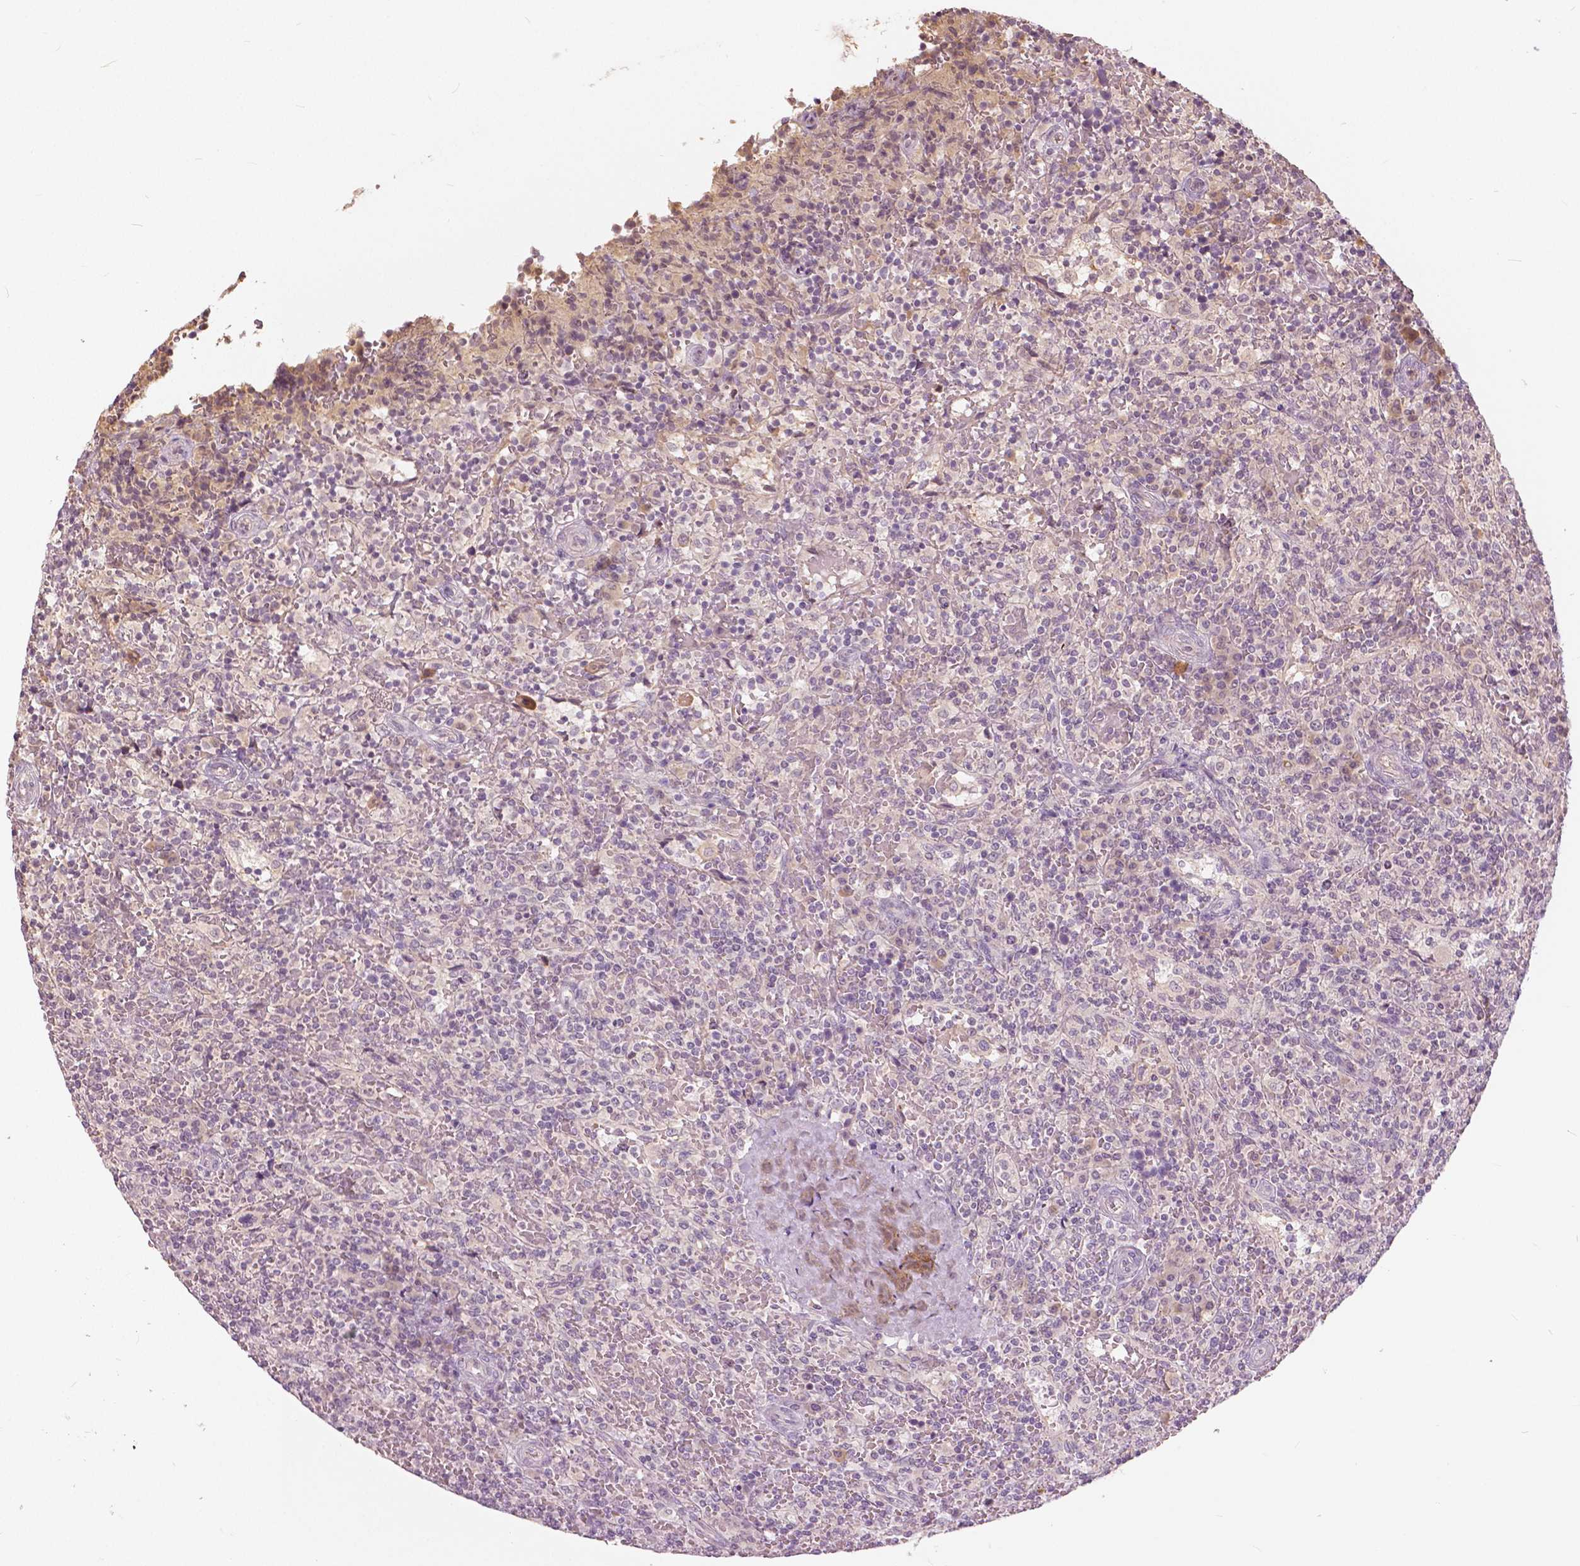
{"staining": {"intensity": "negative", "quantity": "none", "location": "none"}, "tissue": "lymphoma", "cell_type": "Tumor cells", "image_type": "cancer", "snomed": [{"axis": "morphology", "description": "Malignant lymphoma, non-Hodgkin's type, Low grade"}, {"axis": "topography", "description": "Spleen"}], "caption": "A micrograph of malignant lymphoma, non-Hodgkin's type (low-grade) stained for a protein exhibits no brown staining in tumor cells.", "gene": "ANGPTL4", "patient": {"sex": "male", "age": 62}}